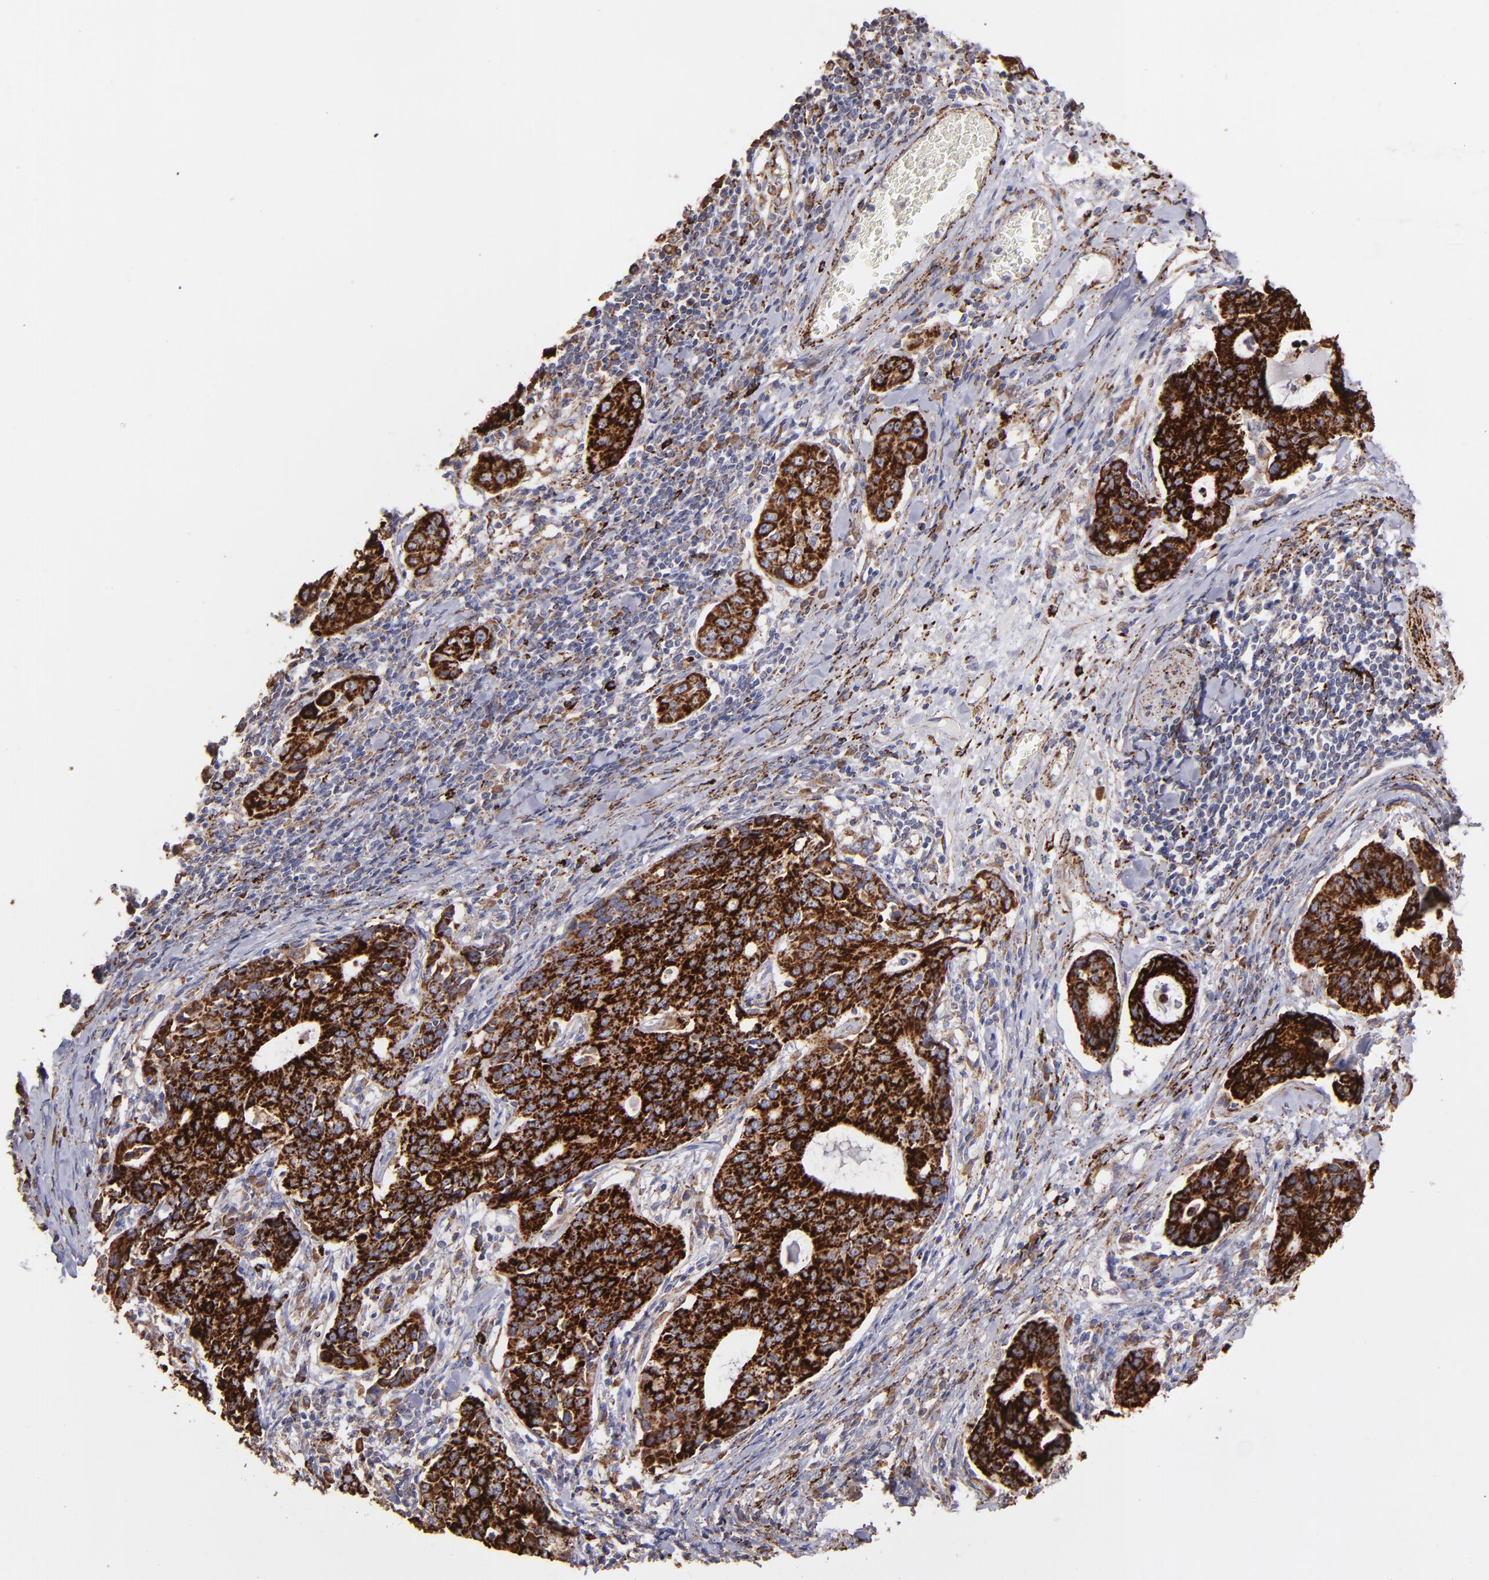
{"staining": {"intensity": "strong", "quantity": ">75%", "location": "cytoplasmic/membranous"}, "tissue": "stomach cancer", "cell_type": "Tumor cells", "image_type": "cancer", "snomed": [{"axis": "morphology", "description": "Adenocarcinoma, NOS"}, {"axis": "topography", "description": "Esophagus"}, {"axis": "topography", "description": "Stomach"}], "caption": "The immunohistochemical stain labels strong cytoplasmic/membranous expression in tumor cells of adenocarcinoma (stomach) tissue.", "gene": "MAOB", "patient": {"sex": "male", "age": 74}}